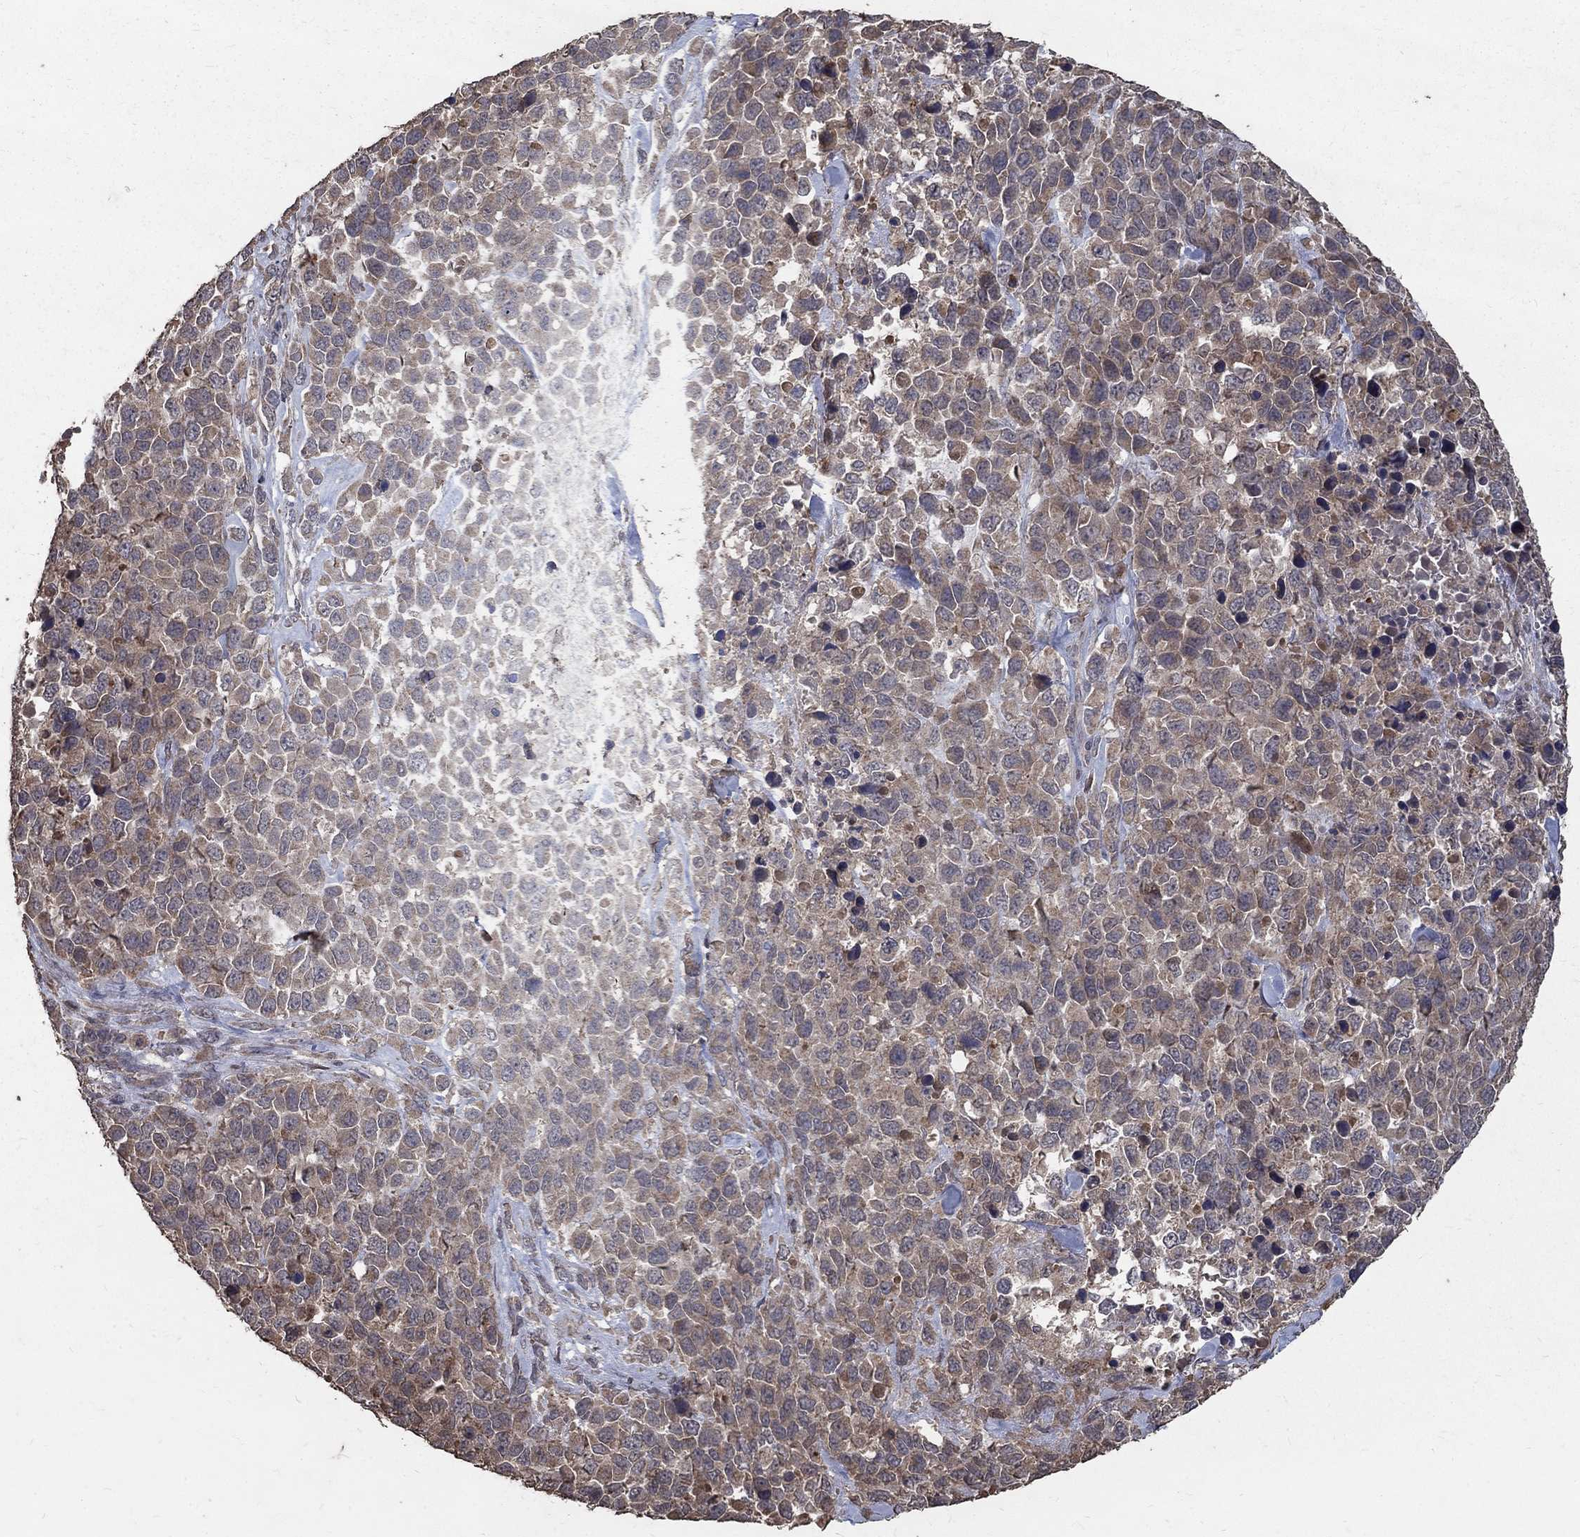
{"staining": {"intensity": "weak", "quantity": ">75%", "location": "cytoplasmic/membranous"}, "tissue": "melanoma", "cell_type": "Tumor cells", "image_type": "cancer", "snomed": [{"axis": "morphology", "description": "Malignant melanoma, Metastatic site"}, {"axis": "topography", "description": "Skin"}], "caption": "IHC image of melanoma stained for a protein (brown), which reveals low levels of weak cytoplasmic/membranous positivity in approximately >75% of tumor cells.", "gene": "C17orf75", "patient": {"sex": "male", "age": 84}}